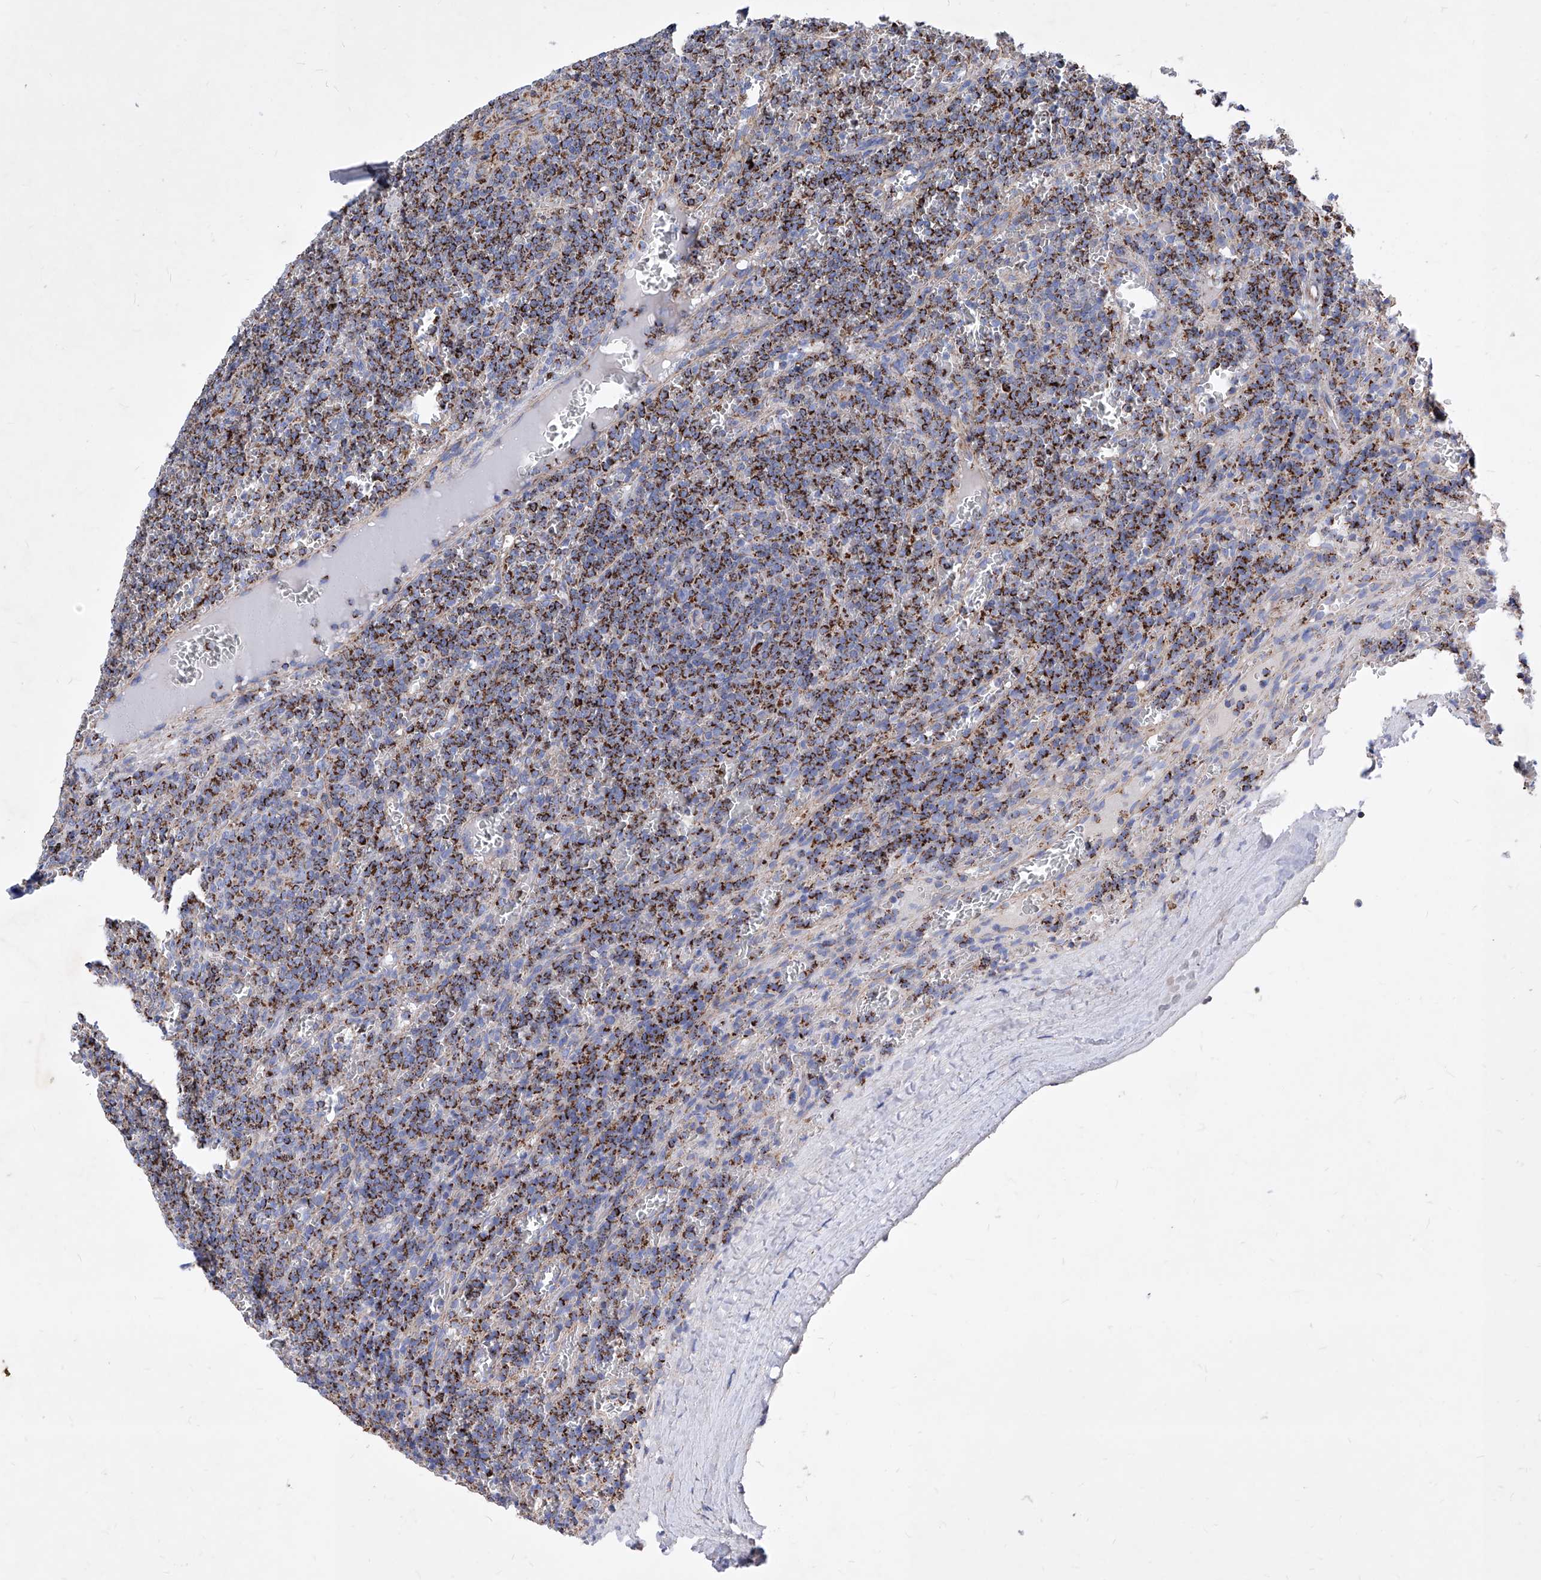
{"staining": {"intensity": "strong", "quantity": ">75%", "location": "cytoplasmic/membranous"}, "tissue": "lymphoma", "cell_type": "Tumor cells", "image_type": "cancer", "snomed": [{"axis": "morphology", "description": "Malignant lymphoma, non-Hodgkin's type, Low grade"}, {"axis": "topography", "description": "Spleen"}], "caption": "Human malignant lymphoma, non-Hodgkin's type (low-grade) stained with a protein marker shows strong staining in tumor cells.", "gene": "HRNR", "patient": {"sex": "female", "age": 19}}